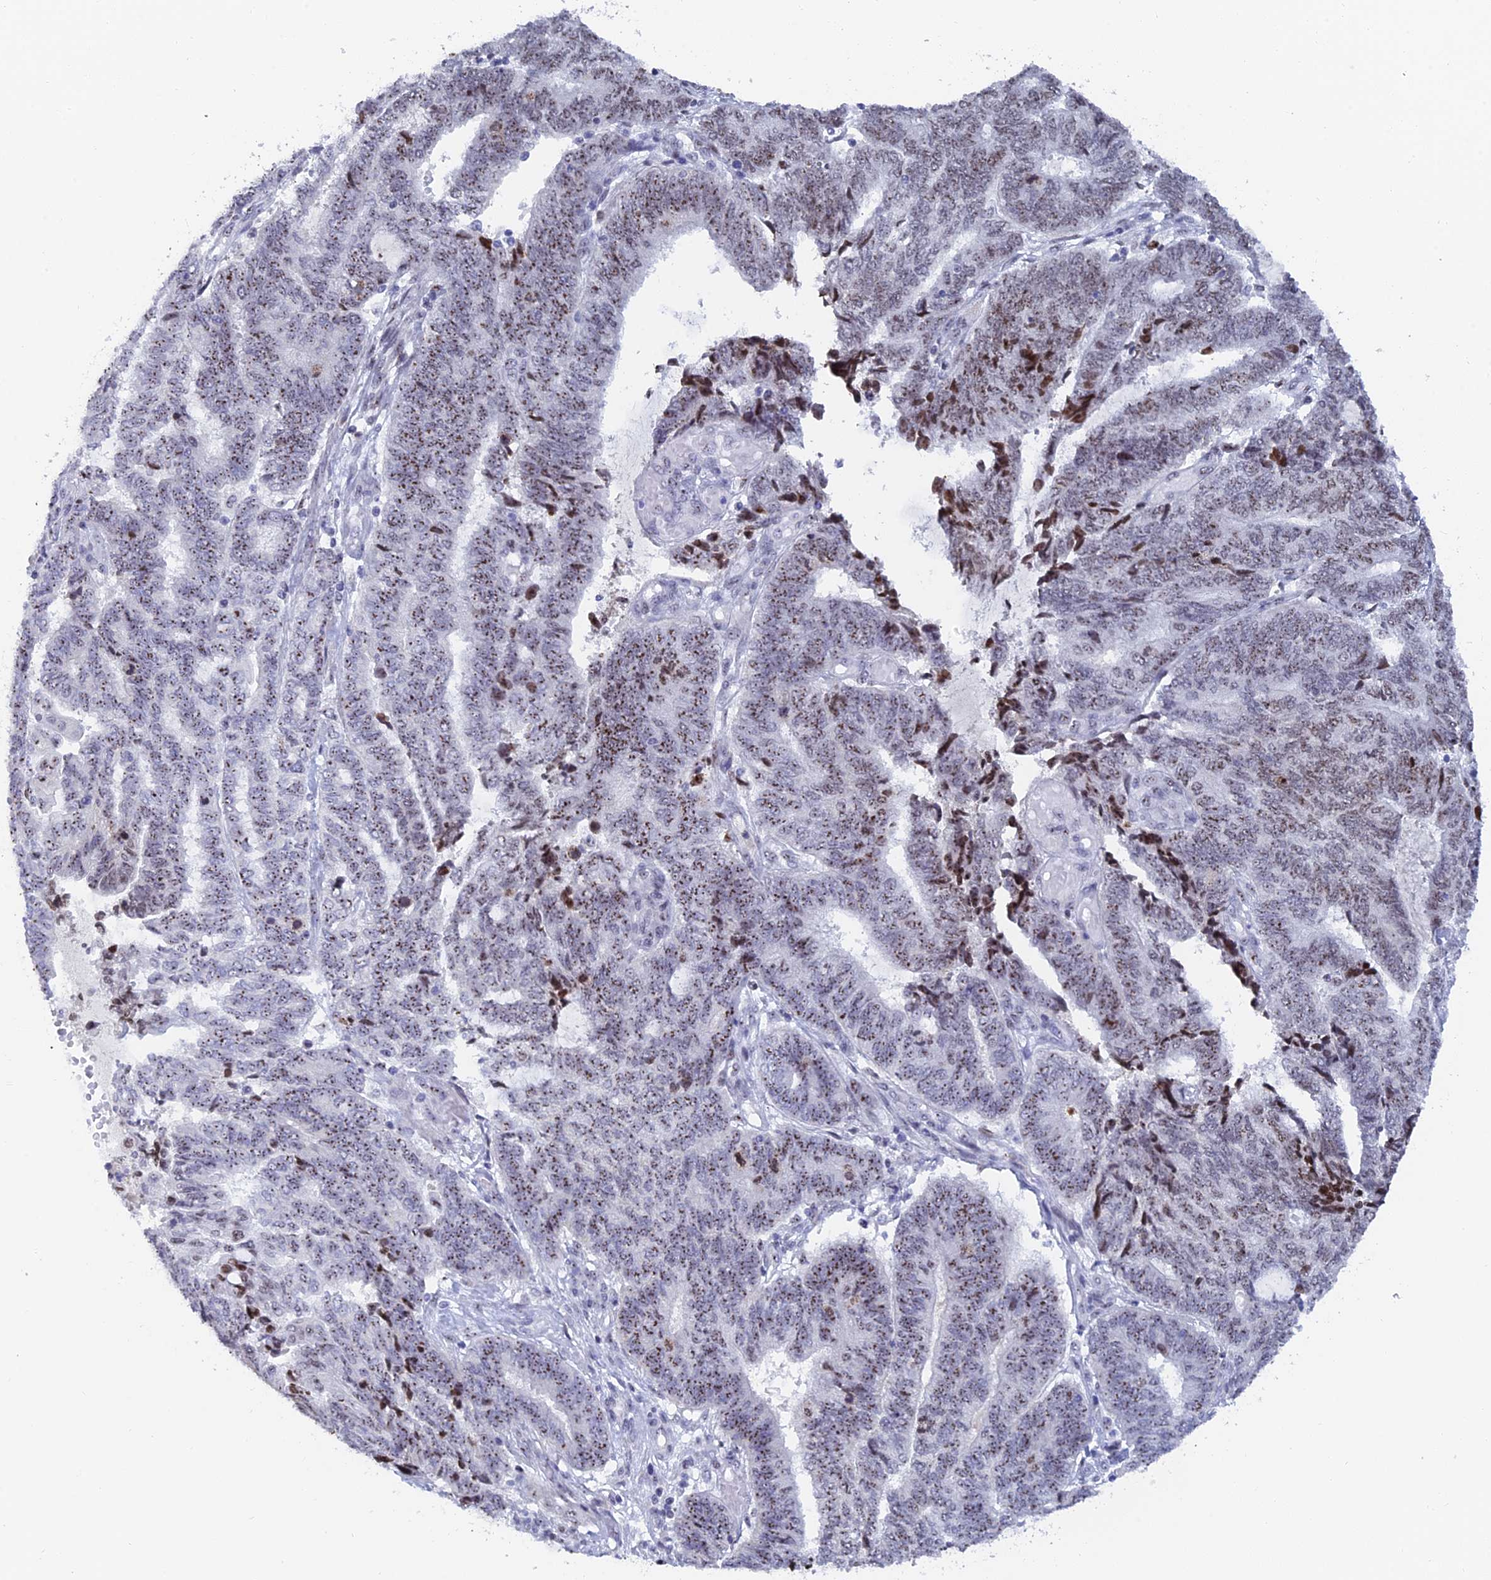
{"staining": {"intensity": "moderate", "quantity": "25%-75%", "location": "nuclear"}, "tissue": "endometrial cancer", "cell_type": "Tumor cells", "image_type": "cancer", "snomed": [{"axis": "morphology", "description": "Adenocarcinoma, NOS"}, {"axis": "topography", "description": "Uterus"}, {"axis": "topography", "description": "Endometrium"}], "caption": "High-power microscopy captured an immunohistochemistry (IHC) micrograph of endometrial adenocarcinoma, revealing moderate nuclear positivity in approximately 25%-75% of tumor cells.", "gene": "RSL1D1", "patient": {"sex": "female", "age": 70}}